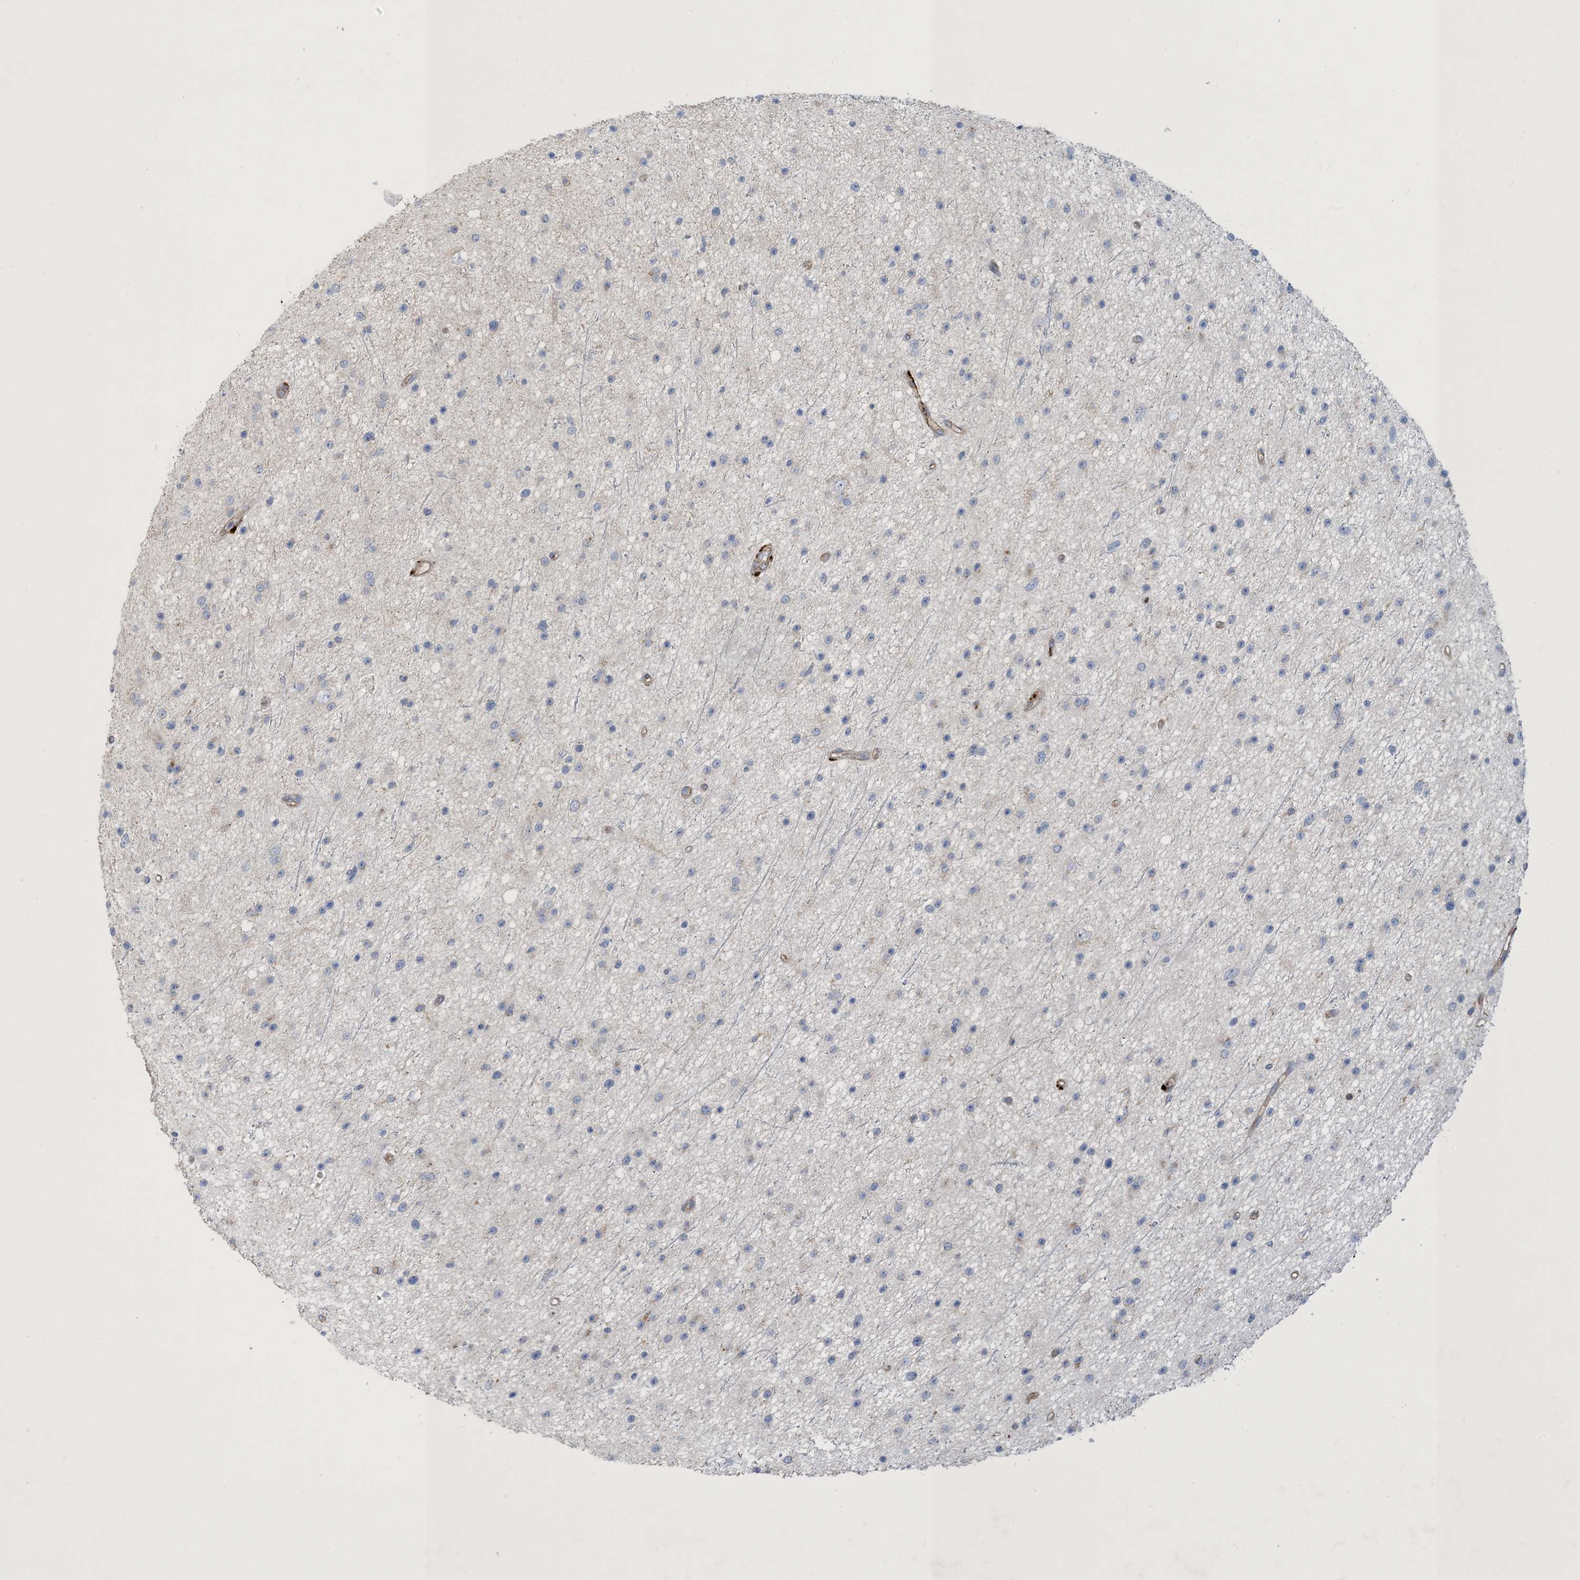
{"staining": {"intensity": "negative", "quantity": "none", "location": "none"}, "tissue": "glioma", "cell_type": "Tumor cells", "image_type": "cancer", "snomed": [{"axis": "morphology", "description": "Glioma, malignant, Low grade"}, {"axis": "topography", "description": "Cerebral cortex"}], "caption": "Immunohistochemistry (IHC) of glioma demonstrates no expression in tumor cells. (DAB (3,3'-diaminobenzidine) immunohistochemistry (IHC) visualized using brightfield microscopy, high magnification).", "gene": "PEAR1", "patient": {"sex": "female", "age": 39}}